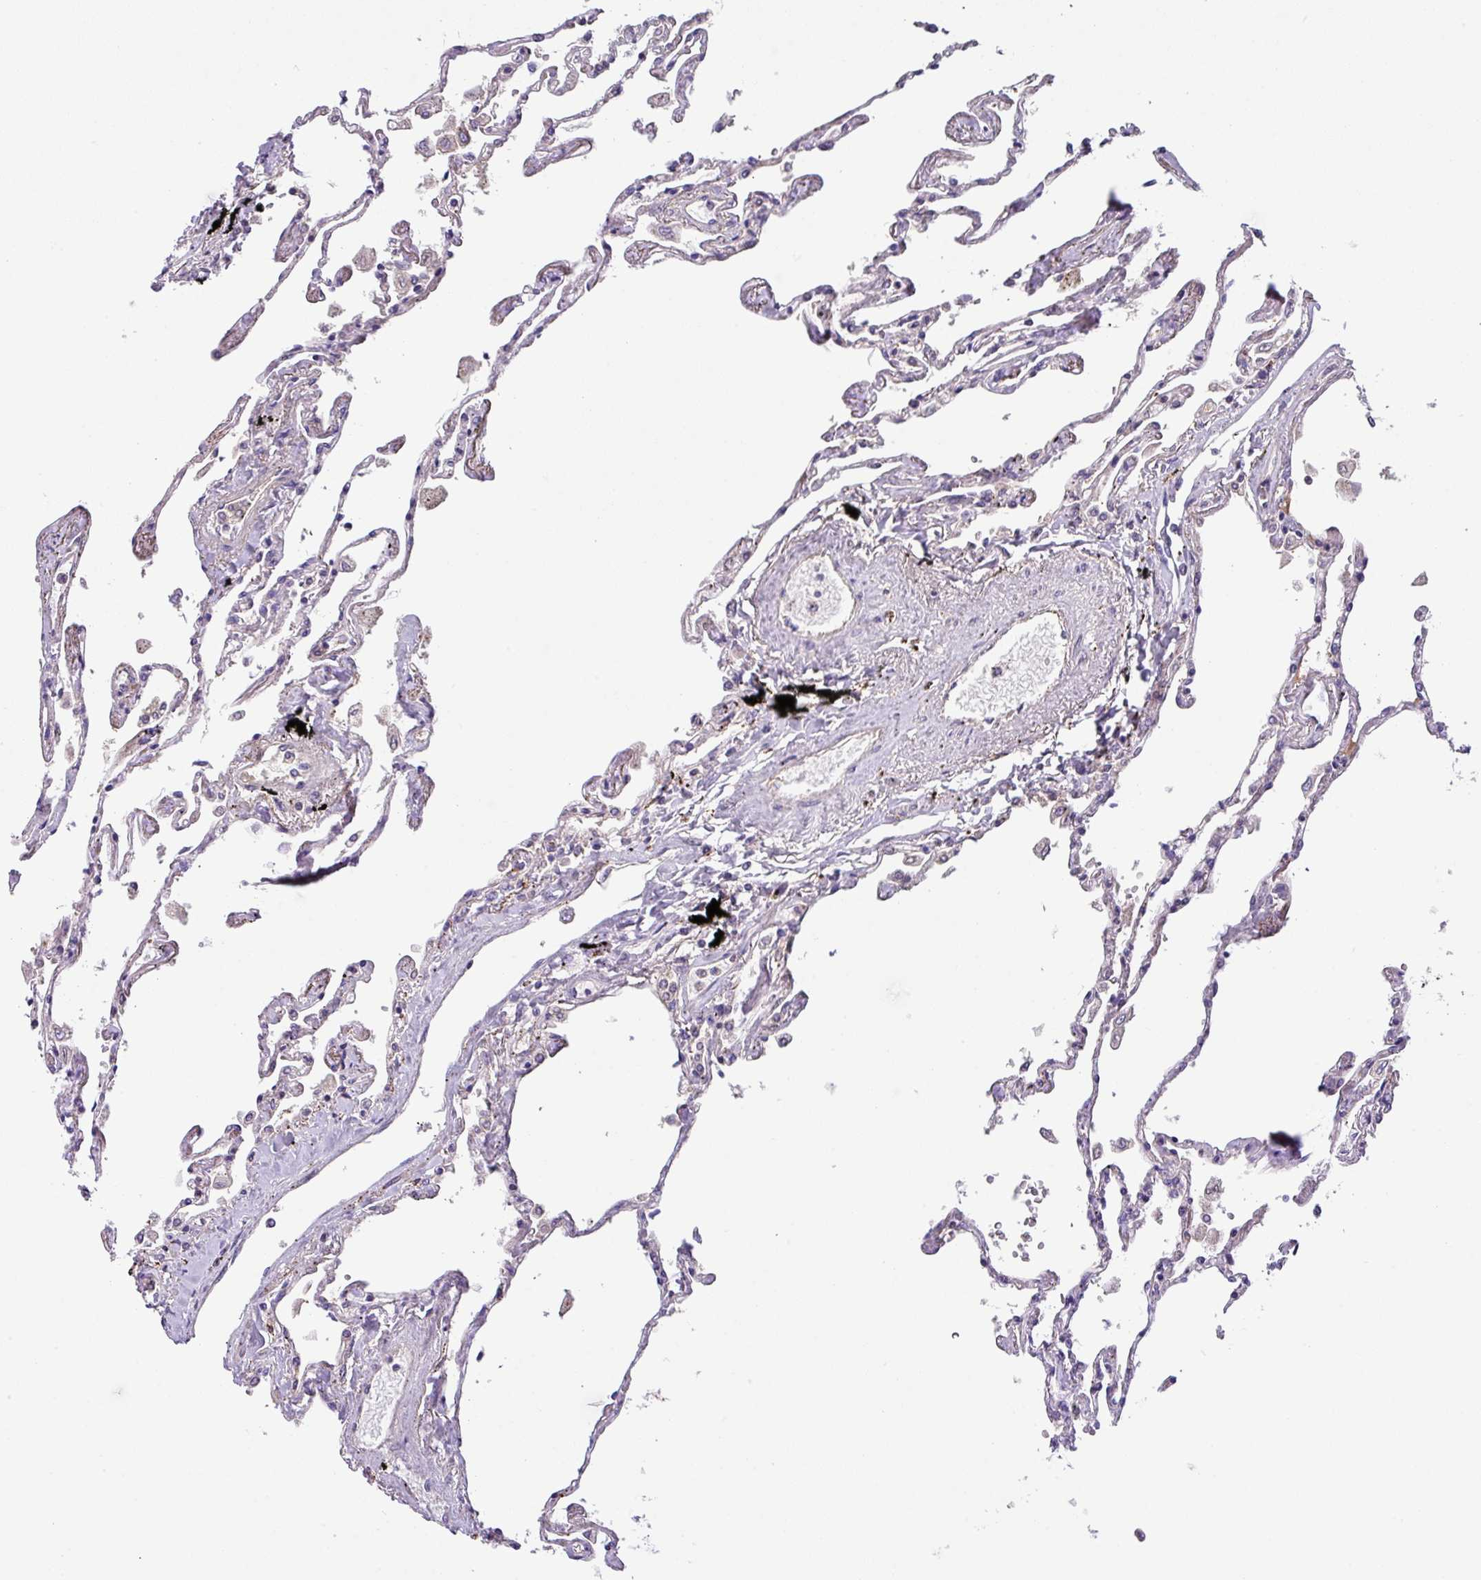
{"staining": {"intensity": "negative", "quantity": "none", "location": "none"}, "tissue": "lung", "cell_type": "Alveolar cells", "image_type": "normal", "snomed": [{"axis": "morphology", "description": "Normal tissue, NOS"}, {"axis": "topography", "description": "Lung"}], "caption": "This is a micrograph of immunohistochemistry (IHC) staining of unremarkable lung, which shows no positivity in alveolar cells. (DAB (3,3'-diaminobenzidine) immunohistochemistry, high magnification).", "gene": "DNAL1", "patient": {"sex": "female", "age": 67}}